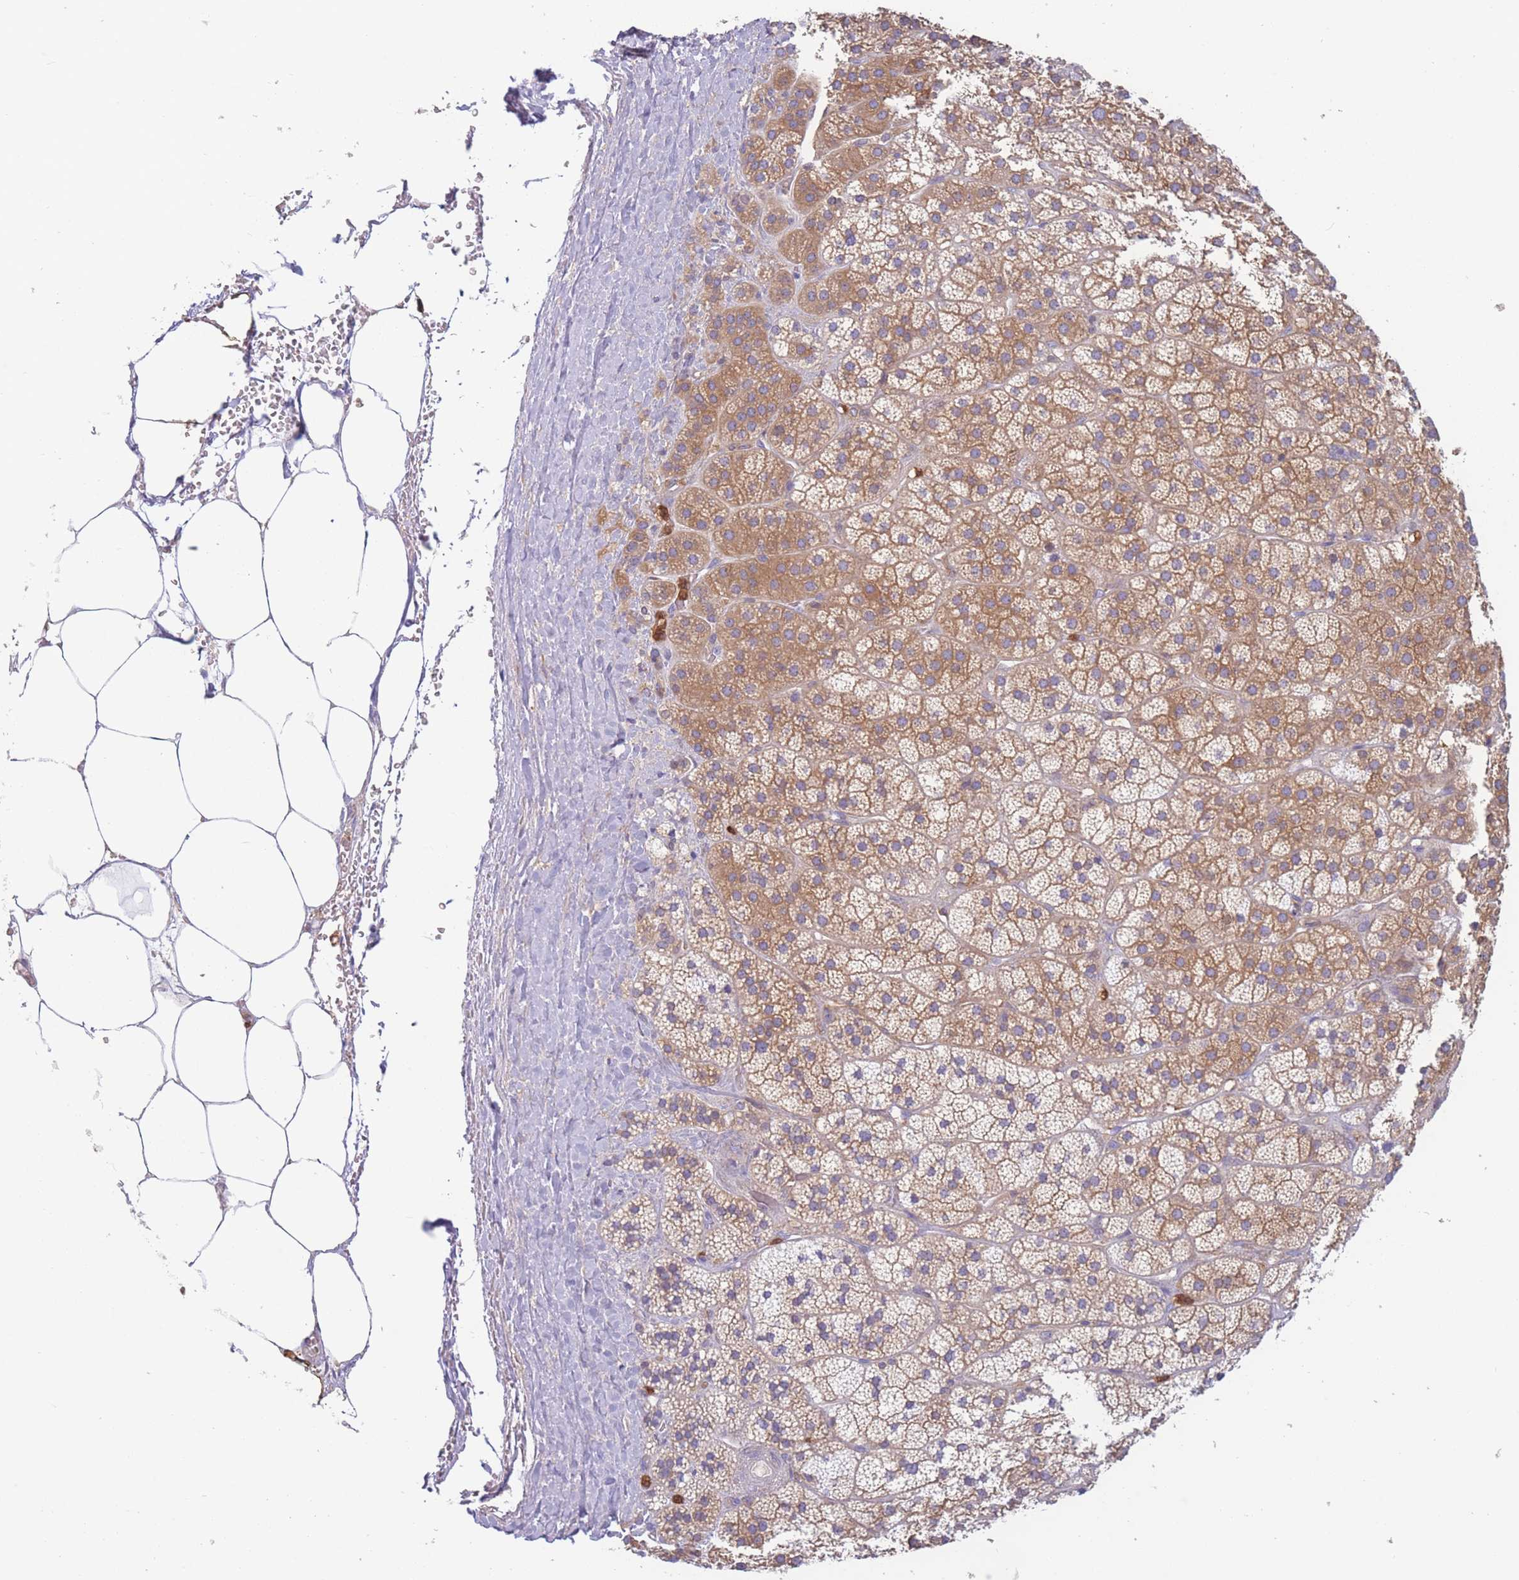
{"staining": {"intensity": "moderate", "quantity": ">75%", "location": "cytoplasmic/membranous"}, "tissue": "adrenal gland", "cell_type": "Glandular cells", "image_type": "normal", "snomed": [{"axis": "morphology", "description": "Normal tissue, NOS"}, {"axis": "topography", "description": "Adrenal gland"}], "caption": "DAB (3,3'-diaminobenzidine) immunohistochemical staining of normal human adrenal gland reveals moderate cytoplasmic/membranous protein staining in approximately >75% of glandular cells.", "gene": "ST3GAL4", "patient": {"sex": "female", "age": 70}}